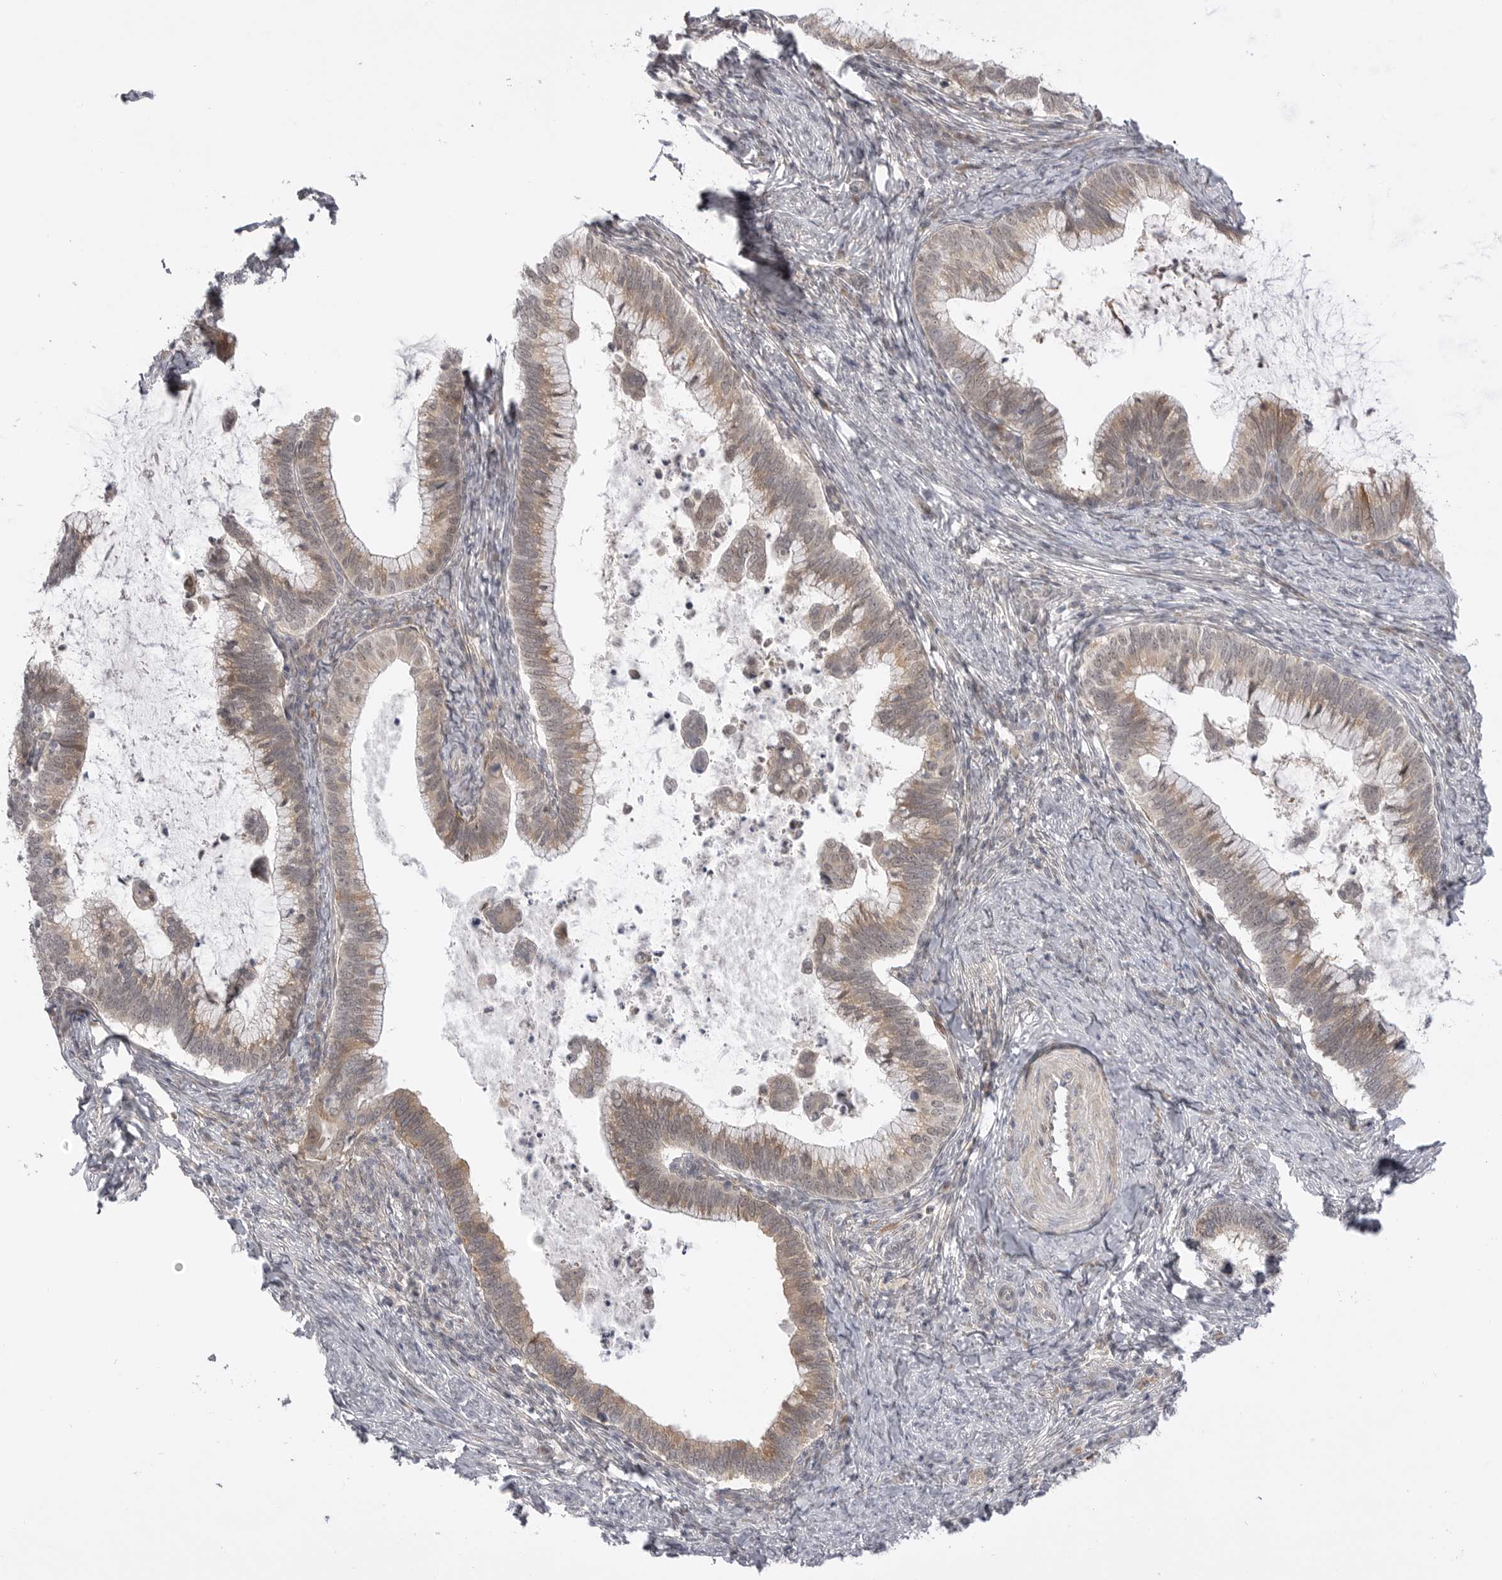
{"staining": {"intensity": "moderate", "quantity": ">75%", "location": "cytoplasmic/membranous"}, "tissue": "cervical cancer", "cell_type": "Tumor cells", "image_type": "cancer", "snomed": [{"axis": "morphology", "description": "Adenocarcinoma, NOS"}, {"axis": "topography", "description": "Cervix"}], "caption": "Immunohistochemical staining of cervical adenocarcinoma demonstrates moderate cytoplasmic/membranous protein expression in about >75% of tumor cells.", "gene": "GGT6", "patient": {"sex": "female", "age": 36}}